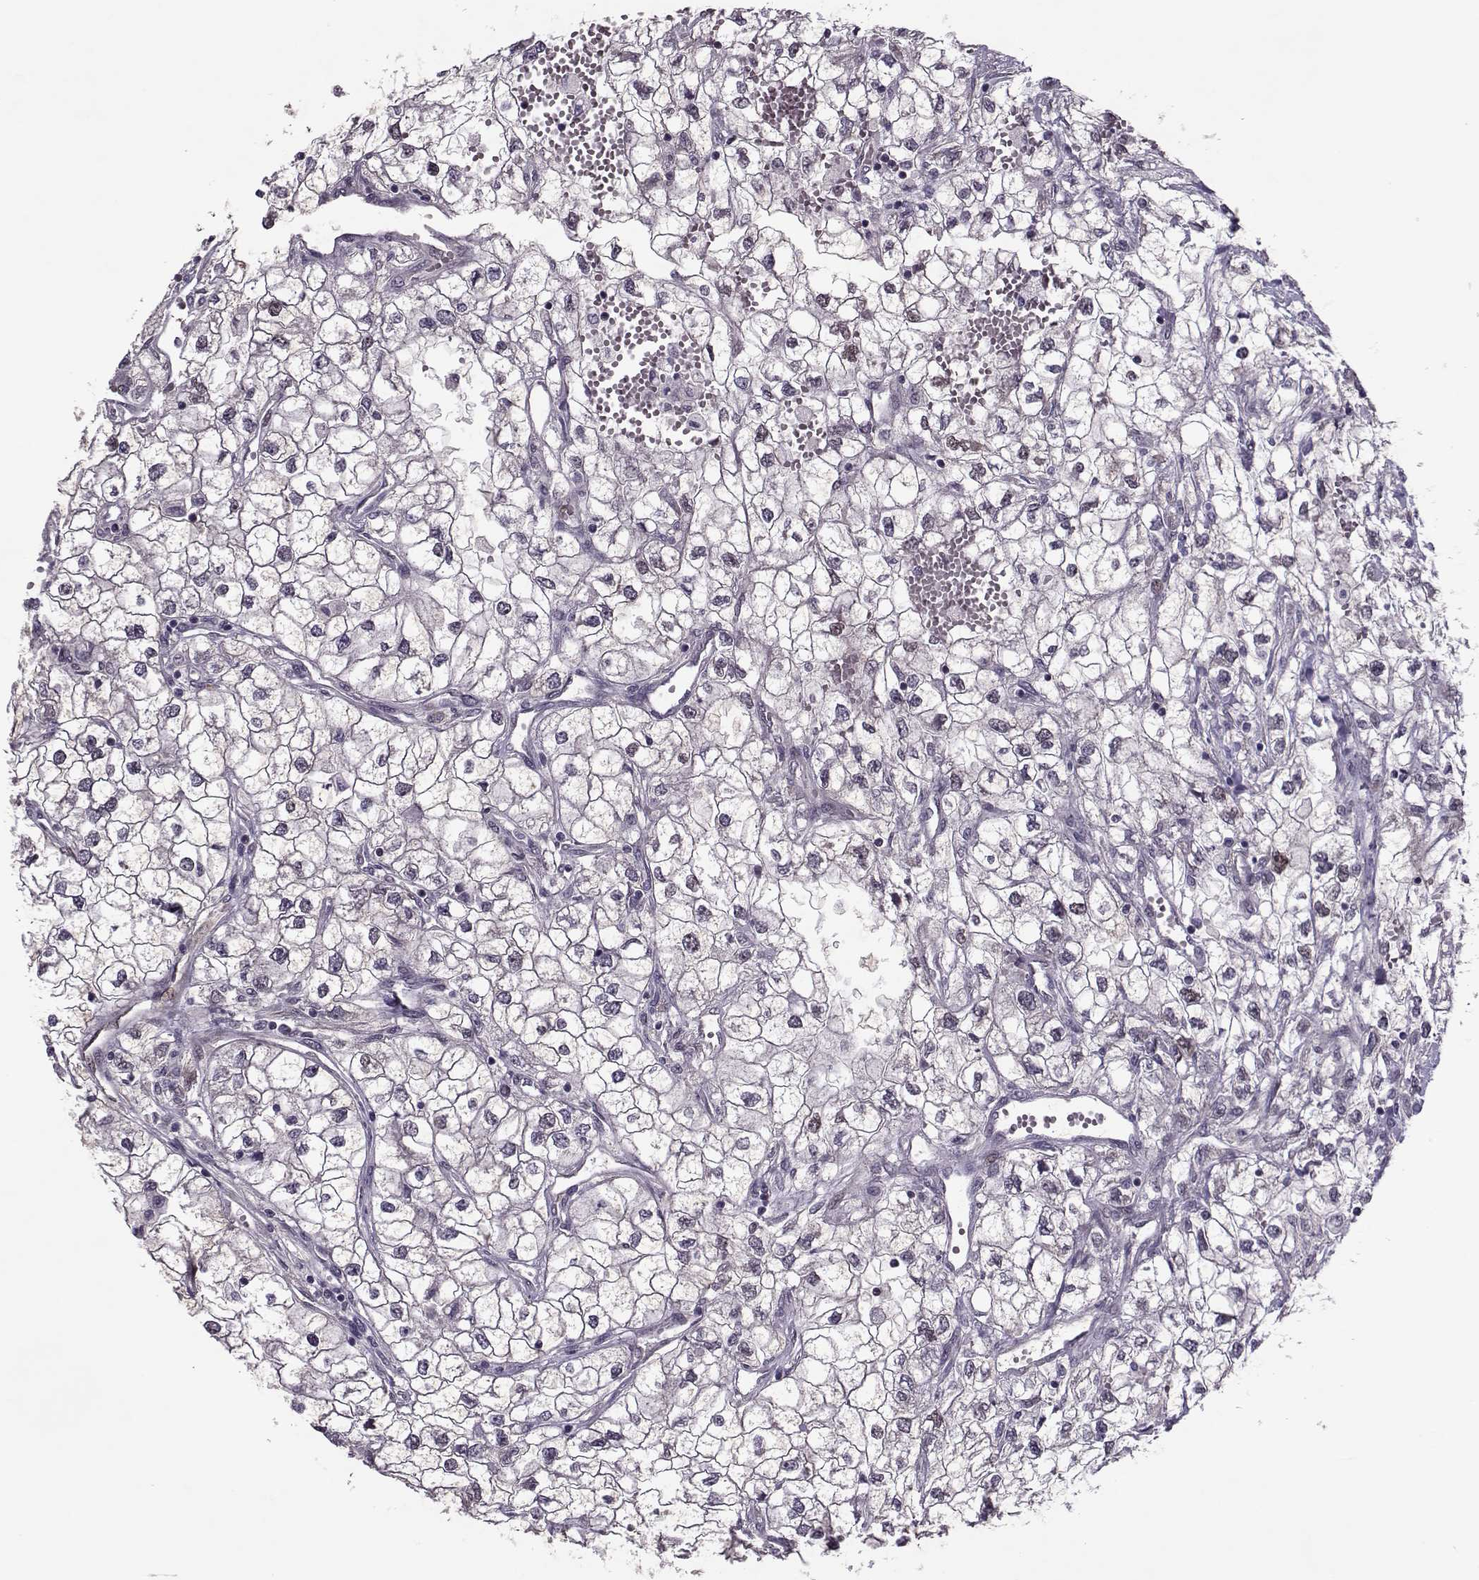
{"staining": {"intensity": "weak", "quantity": "<25%", "location": "nuclear"}, "tissue": "renal cancer", "cell_type": "Tumor cells", "image_type": "cancer", "snomed": [{"axis": "morphology", "description": "Adenocarcinoma, NOS"}, {"axis": "topography", "description": "Kidney"}], "caption": "This is an IHC photomicrograph of adenocarcinoma (renal). There is no staining in tumor cells.", "gene": "CDK4", "patient": {"sex": "male", "age": 59}}